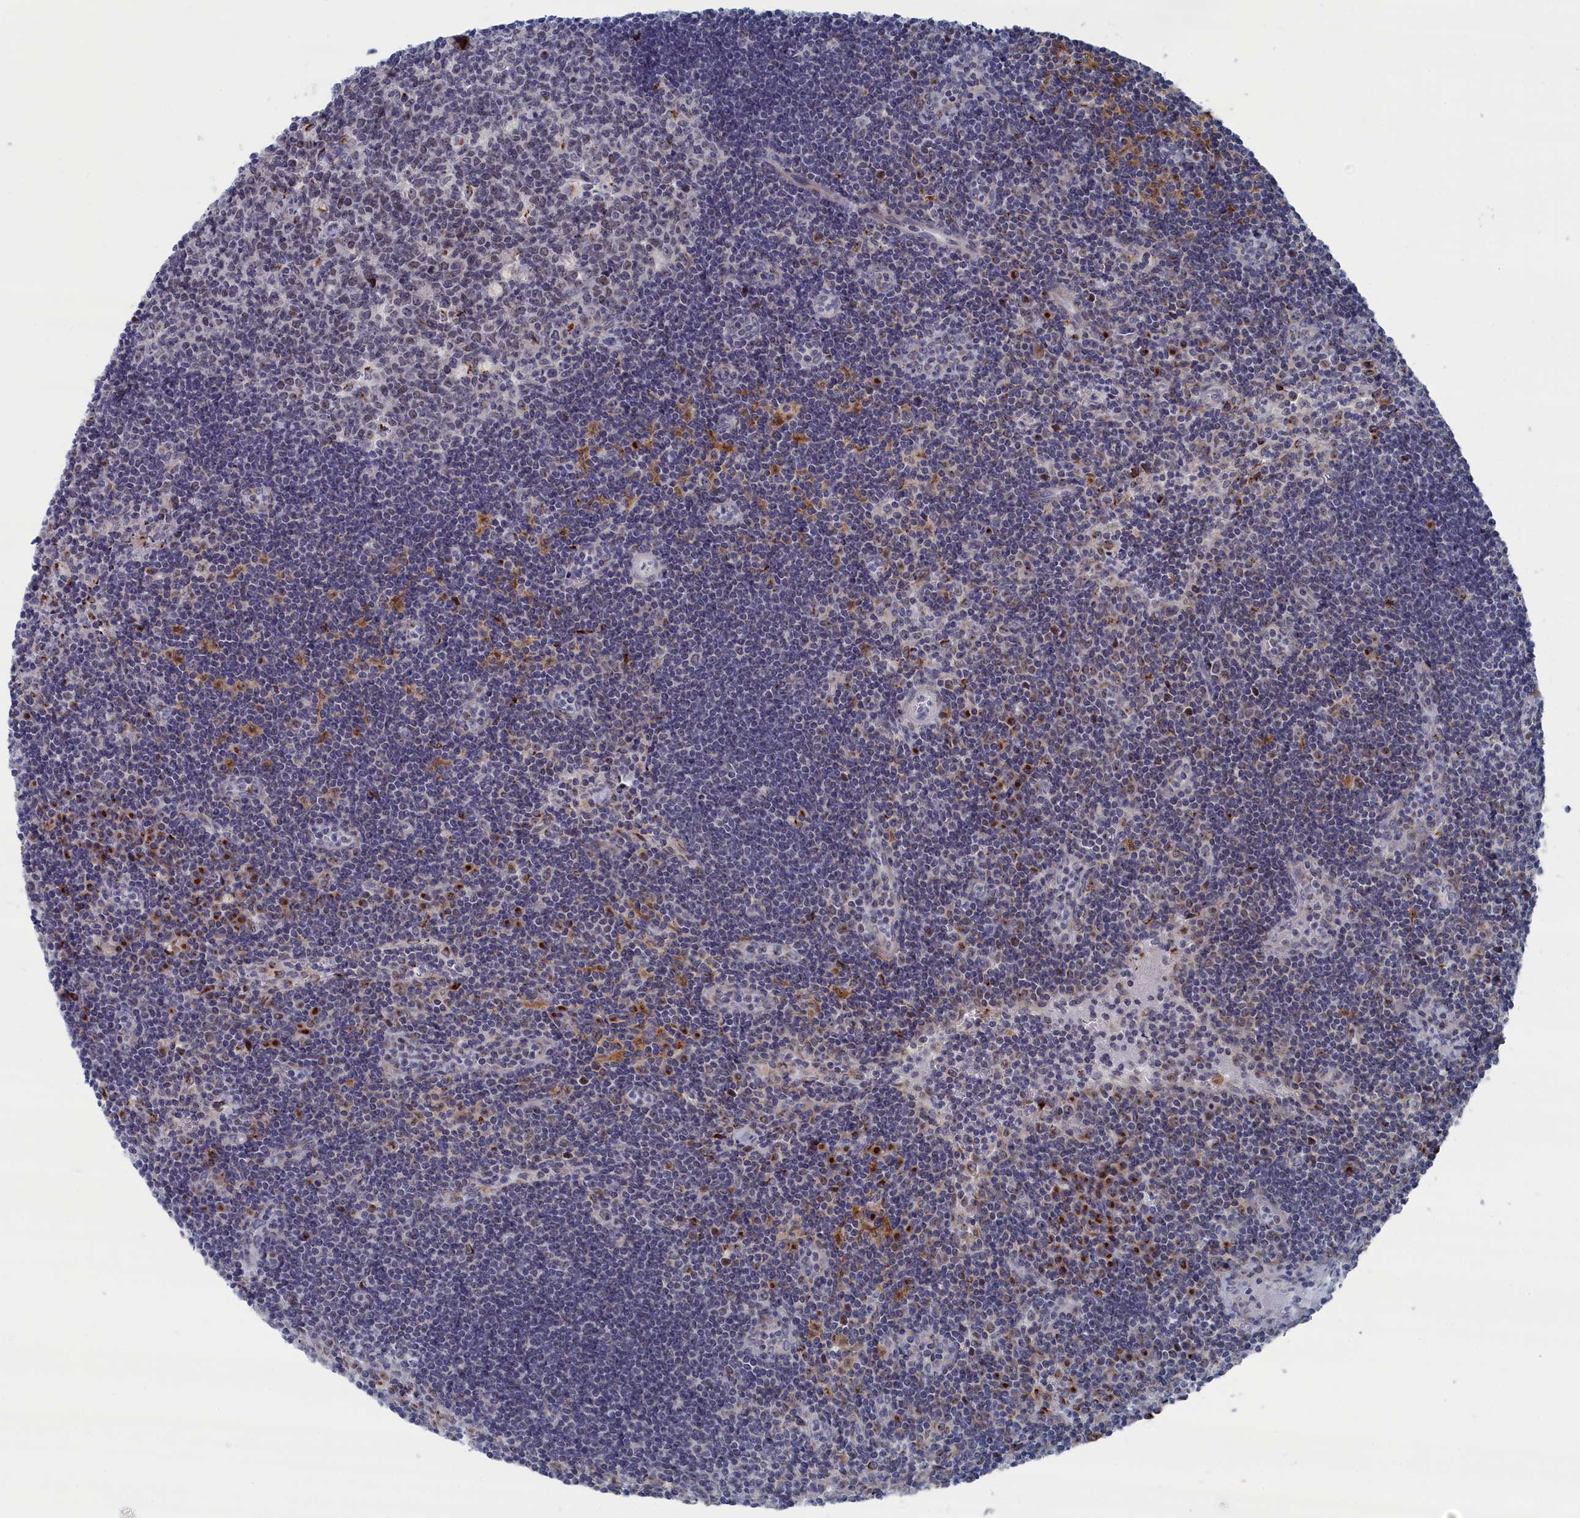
{"staining": {"intensity": "negative", "quantity": "none", "location": "none"}, "tissue": "lymph node", "cell_type": "Germinal center cells", "image_type": "normal", "snomed": [{"axis": "morphology", "description": "Normal tissue, NOS"}, {"axis": "topography", "description": "Lymph node"}], "caption": "DAB immunohistochemical staining of unremarkable human lymph node exhibits no significant staining in germinal center cells.", "gene": "IRX1", "patient": {"sex": "female", "age": 32}}